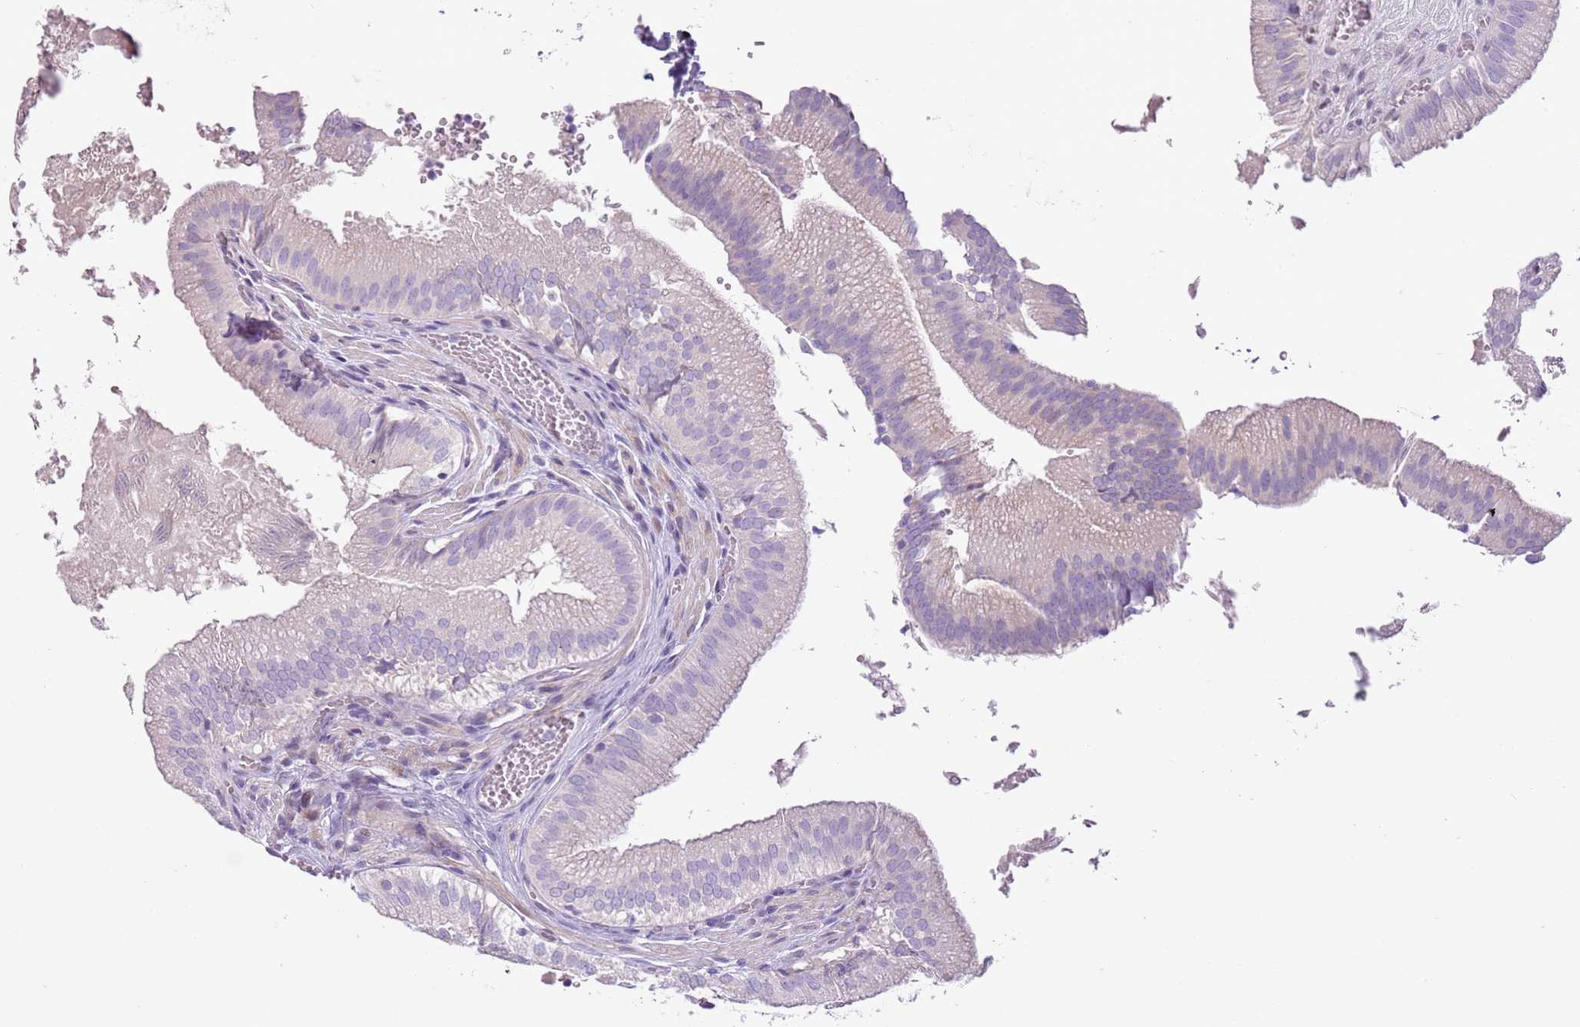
{"staining": {"intensity": "weak", "quantity": "<25%", "location": "cytoplasmic/membranous"}, "tissue": "gallbladder", "cell_type": "Glandular cells", "image_type": "normal", "snomed": [{"axis": "morphology", "description": "Normal tissue, NOS"}, {"axis": "topography", "description": "Gallbladder"}, {"axis": "topography", "description": "Peripheral nerve tissue"}], "caption": "Immunohistochemistry (IHC) photomicrograph of normal gallbladder stained for a protein (brown), which displays no positivity in glandular cells.", "gene": "ZNF239", "patient": {"sex": "male", "age": 17}}